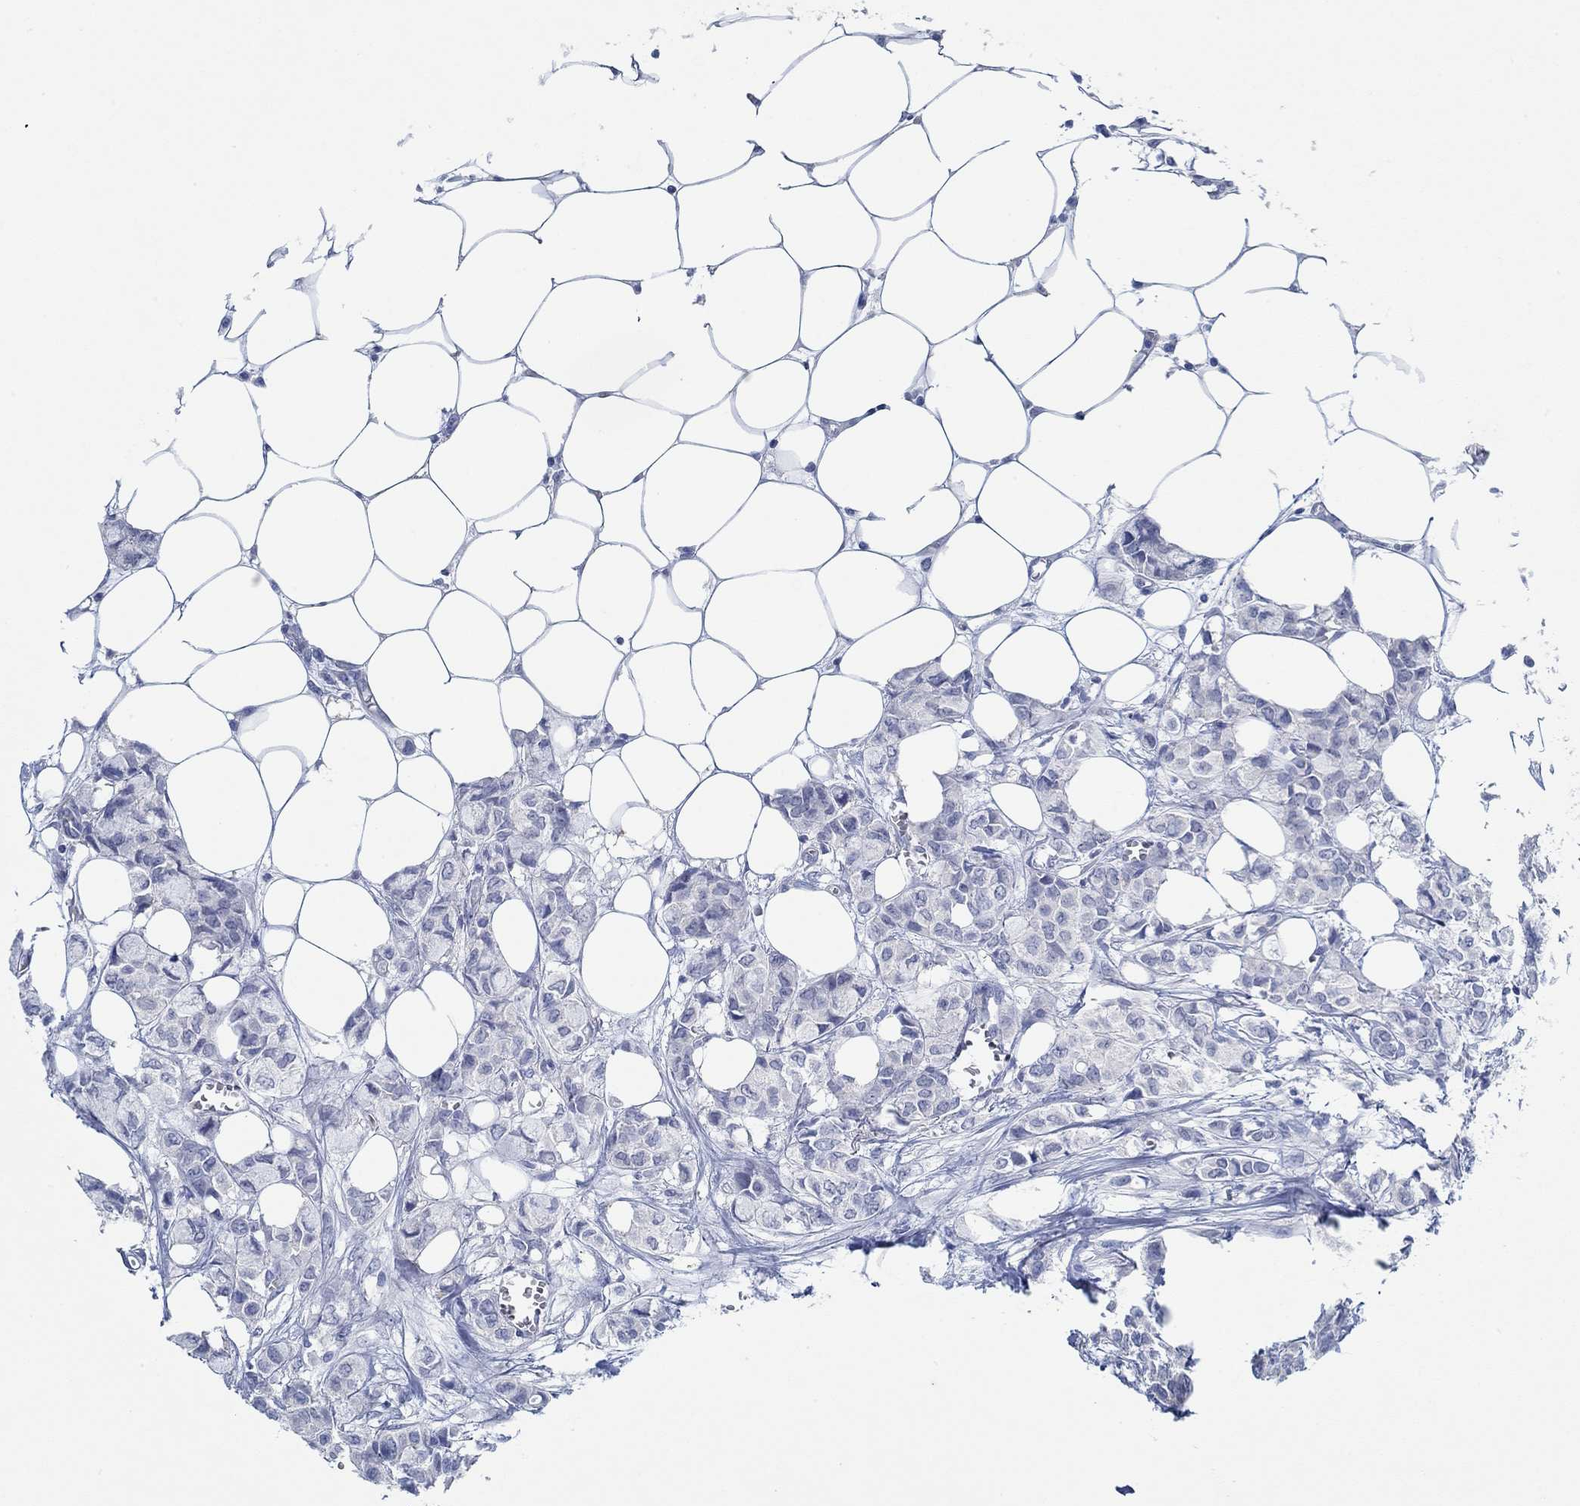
{"staining": {"intensity": "negative", "quantity": "none", "location": "none"}, "tissue": "breast cancer", "cell_type": "Tumor cells", "image_type": "cancer", "snomed": [{"axis": "morphology", "description": "Duct carcinoma"}, {"axis": "topography", "description": "Breast"}], "caption": "The IHC micrograph has no significant expression in tumor cells of intraductal carcinoma (breast) tissue. (DAB immunohistochemistry (IHC) visualized using brightfield microscopy, high magnification).", "gene": "ZNF671", "patient": {"sex": "female", "age": 85}}